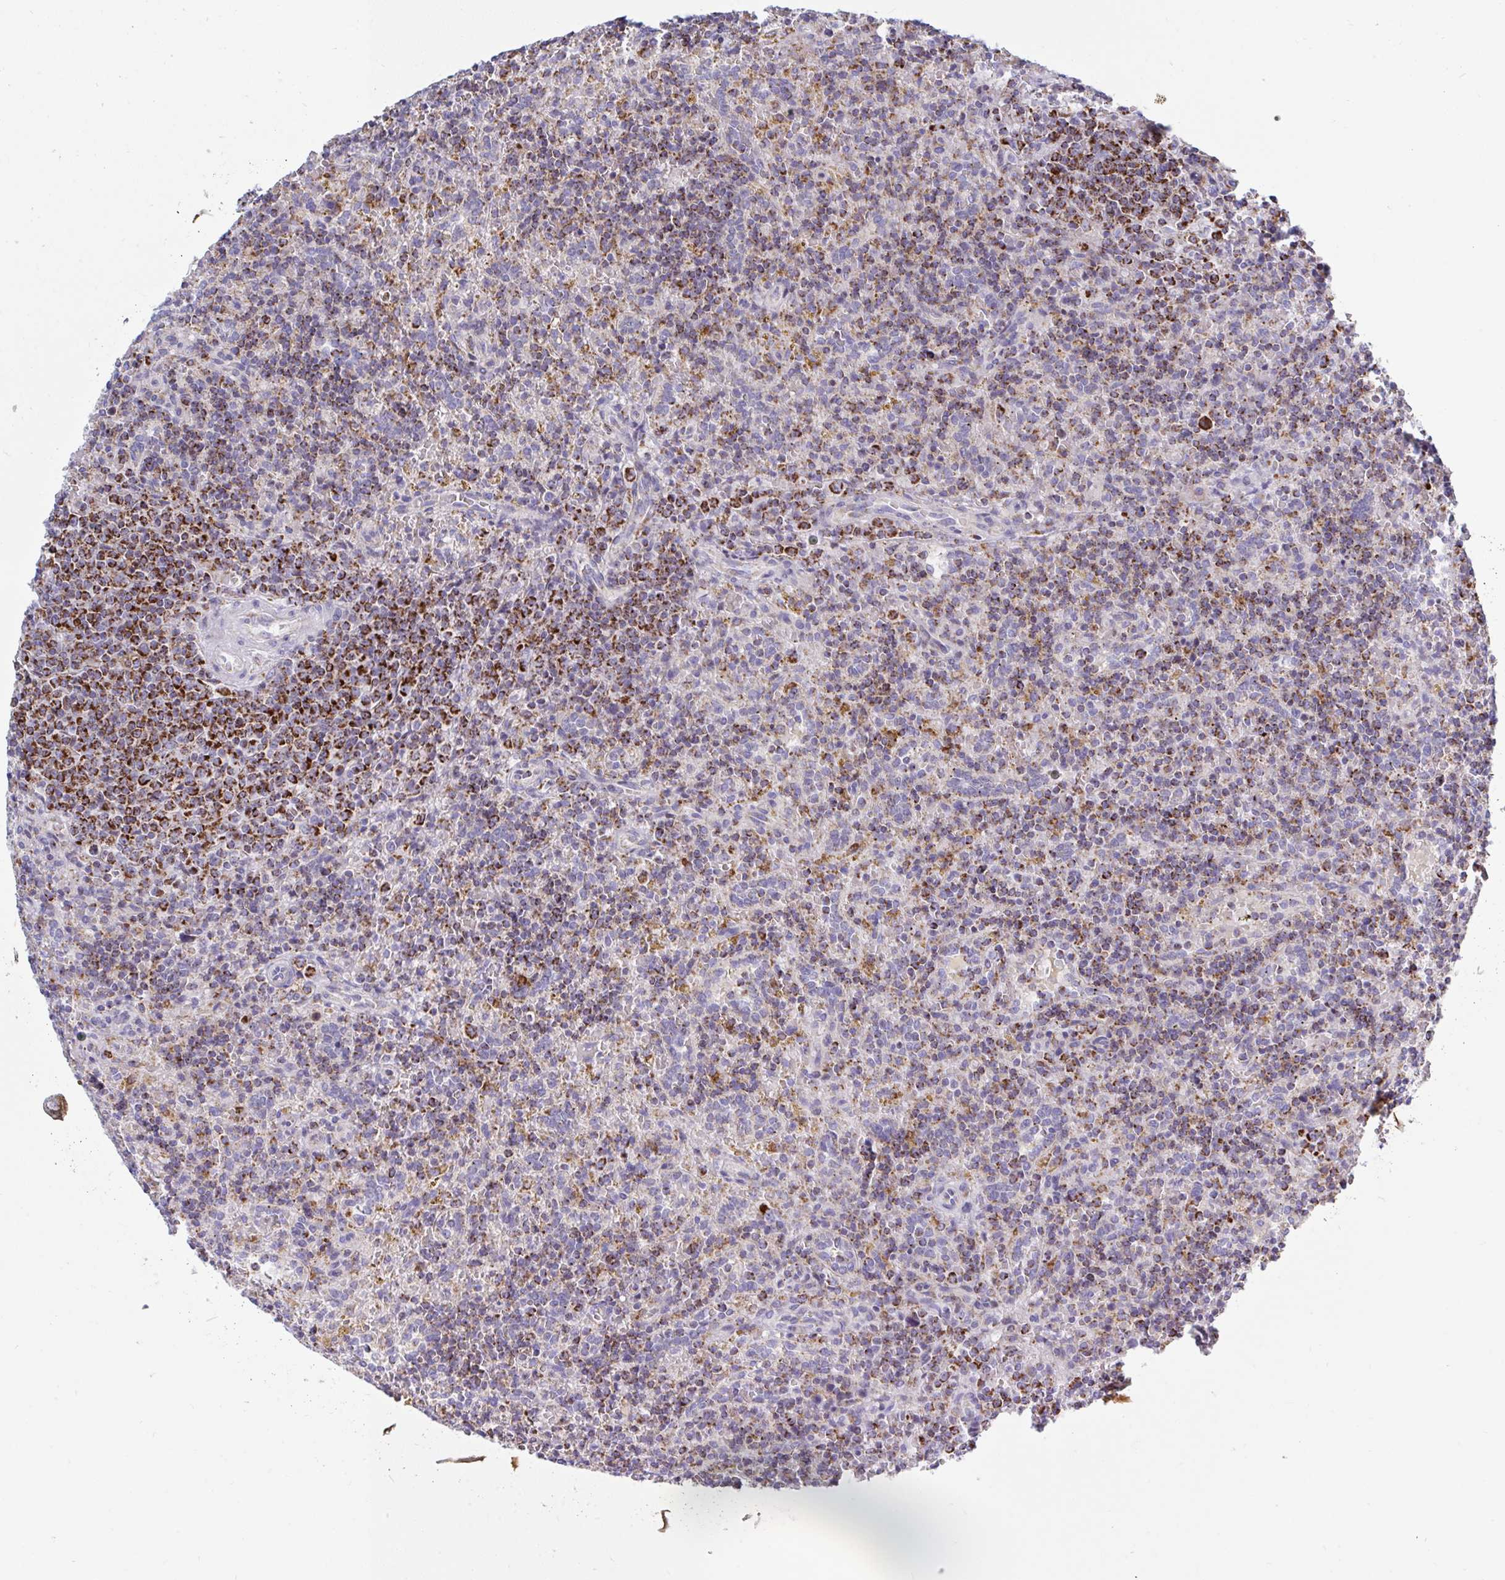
{"staining": {"intensity": "strong", "quantity": "<25%", "location": "cytoplasmic/membranous"}, "tissue": "lymphoma", "cell_type": "Tumor cells", "image_type": "cancer", "snomed": [{"axis": "morphology", "description": "Malignant lymphoma, non-Hodgkin's type, Low grade"}, {"axis": "topography", "description": "Spleen"}], "caption": "IHC micrograph of malignant lymphoma, non-Hodgkin's type (low-grade) stained for a protein (brown), which displays medium levels of strong cytoplasmic/membranous staining in approximately <25% of tumor cells.", "gene": "HSPE1", "patient": {"sex": "male", "age": 67}}